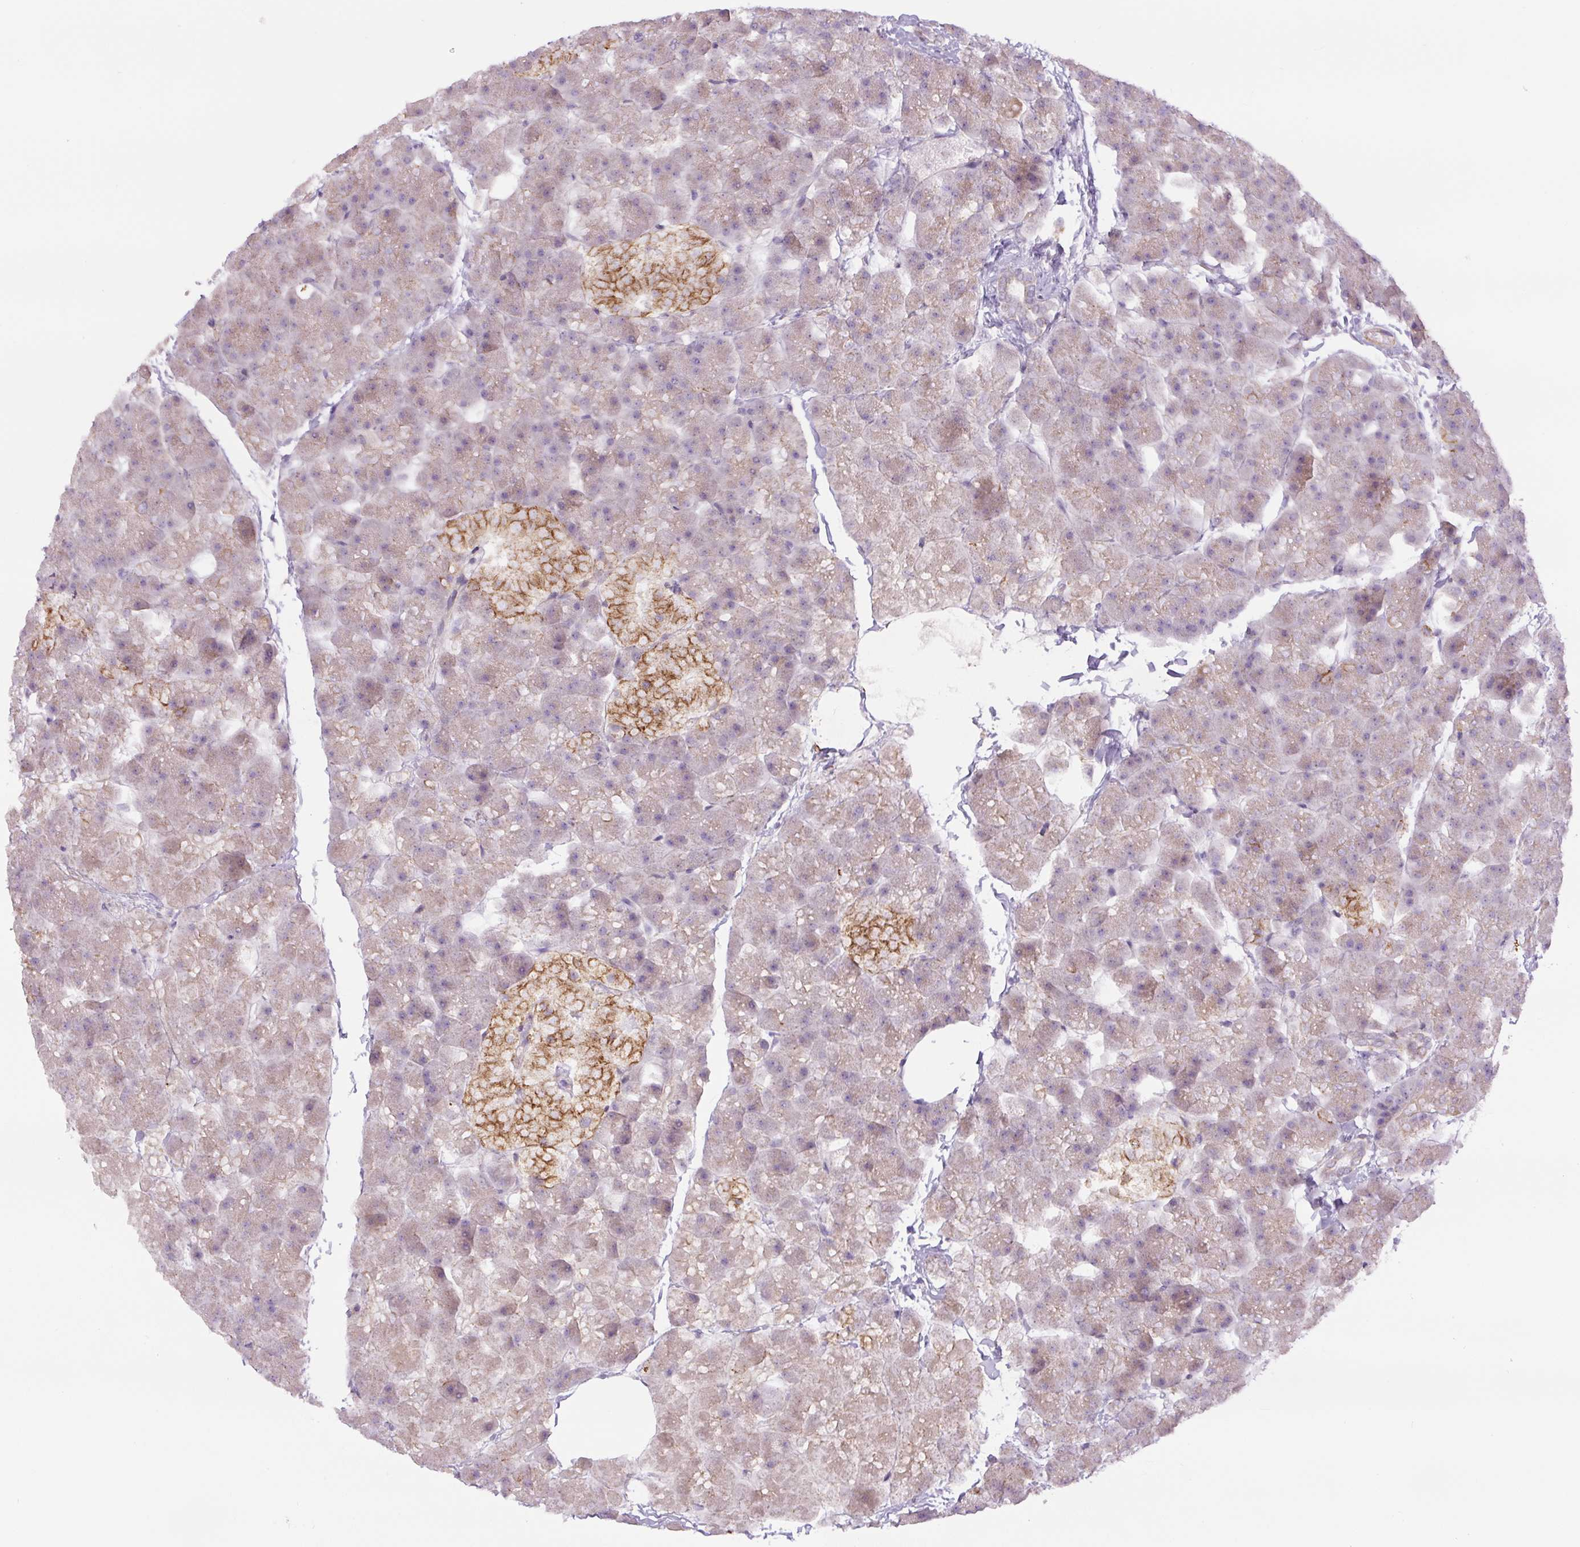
{"staining": {"intensity": "negative", "quantity": "none", "location": "none"}, "tissue": "pancreas", "cell_type": "Exocrine glandular cells", "image_type": "normal", "snomed": [{"axis": "morphology", "description": "Normal tissue, NOS"}, {"axis": "topography", "description": "Pancreas"}], "caption": "IHC of benign human pancreas demonstrates no expression in exocrine glandular cells. The staining was performed using DAB to visualize the protein expression in brown, while the nuclei were stained in blue with hematoxylin (Magnification: 20x).", "gene": "CCNI2", "patient": {"sex": "male", "age": 35}}